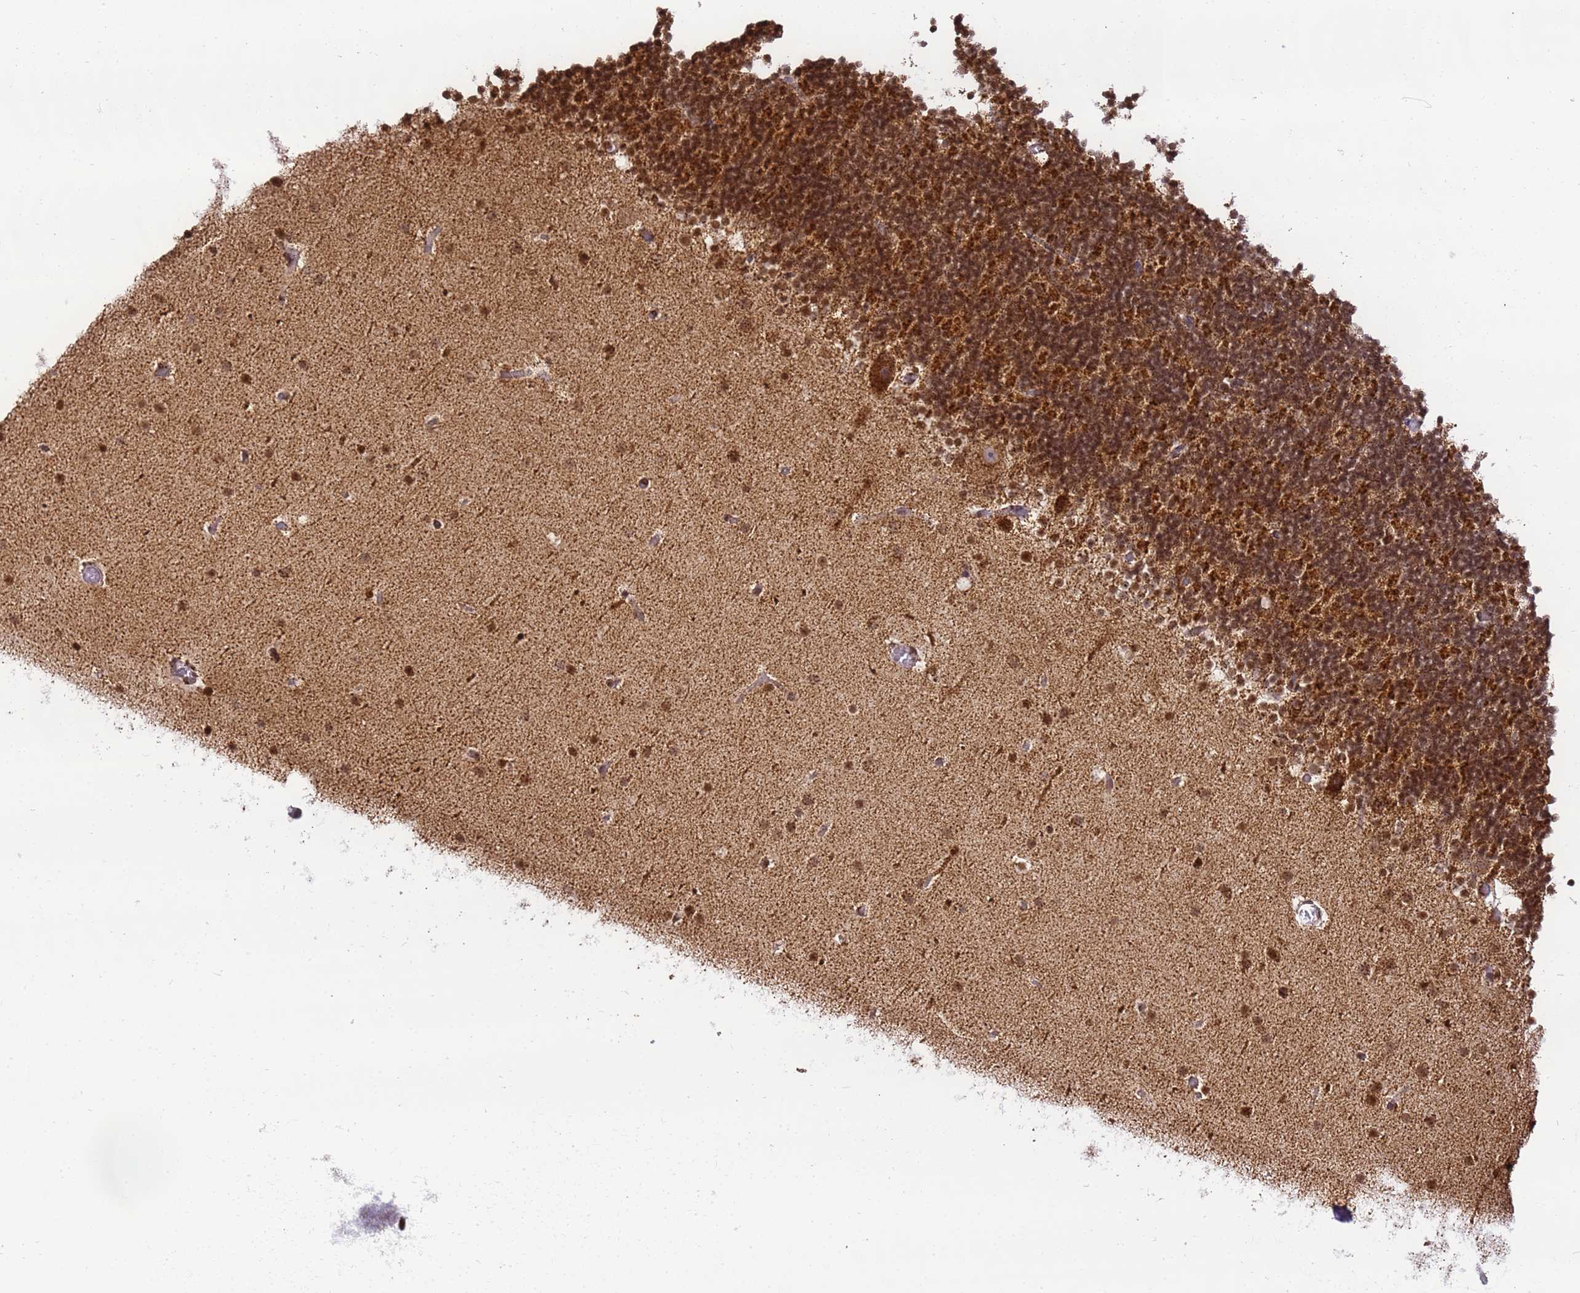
{"staining": {"intensity": "strong", "quantity": ">75%", "location": "nuclear"}, "tissue": "cerebellum", "cell_type": "Cells in granular layer", "image_type": "normal", "snomed": [{"axis": "morphology", "description": "Normal tissue, NOS"}, {"axis": "topography", "description": "Cerebellum"}], "caption": "A photomicrograph of cerebellum stained for a protein exhibits strong nuclear brown staining in cells in granular layer. The staining is performed using DAB brown chromogen to label protein expression. The nuclei are counter-stained blue using hematoxylin.", "gene": "HSPE1", "patient": {"sex": "male", "age": 57}}